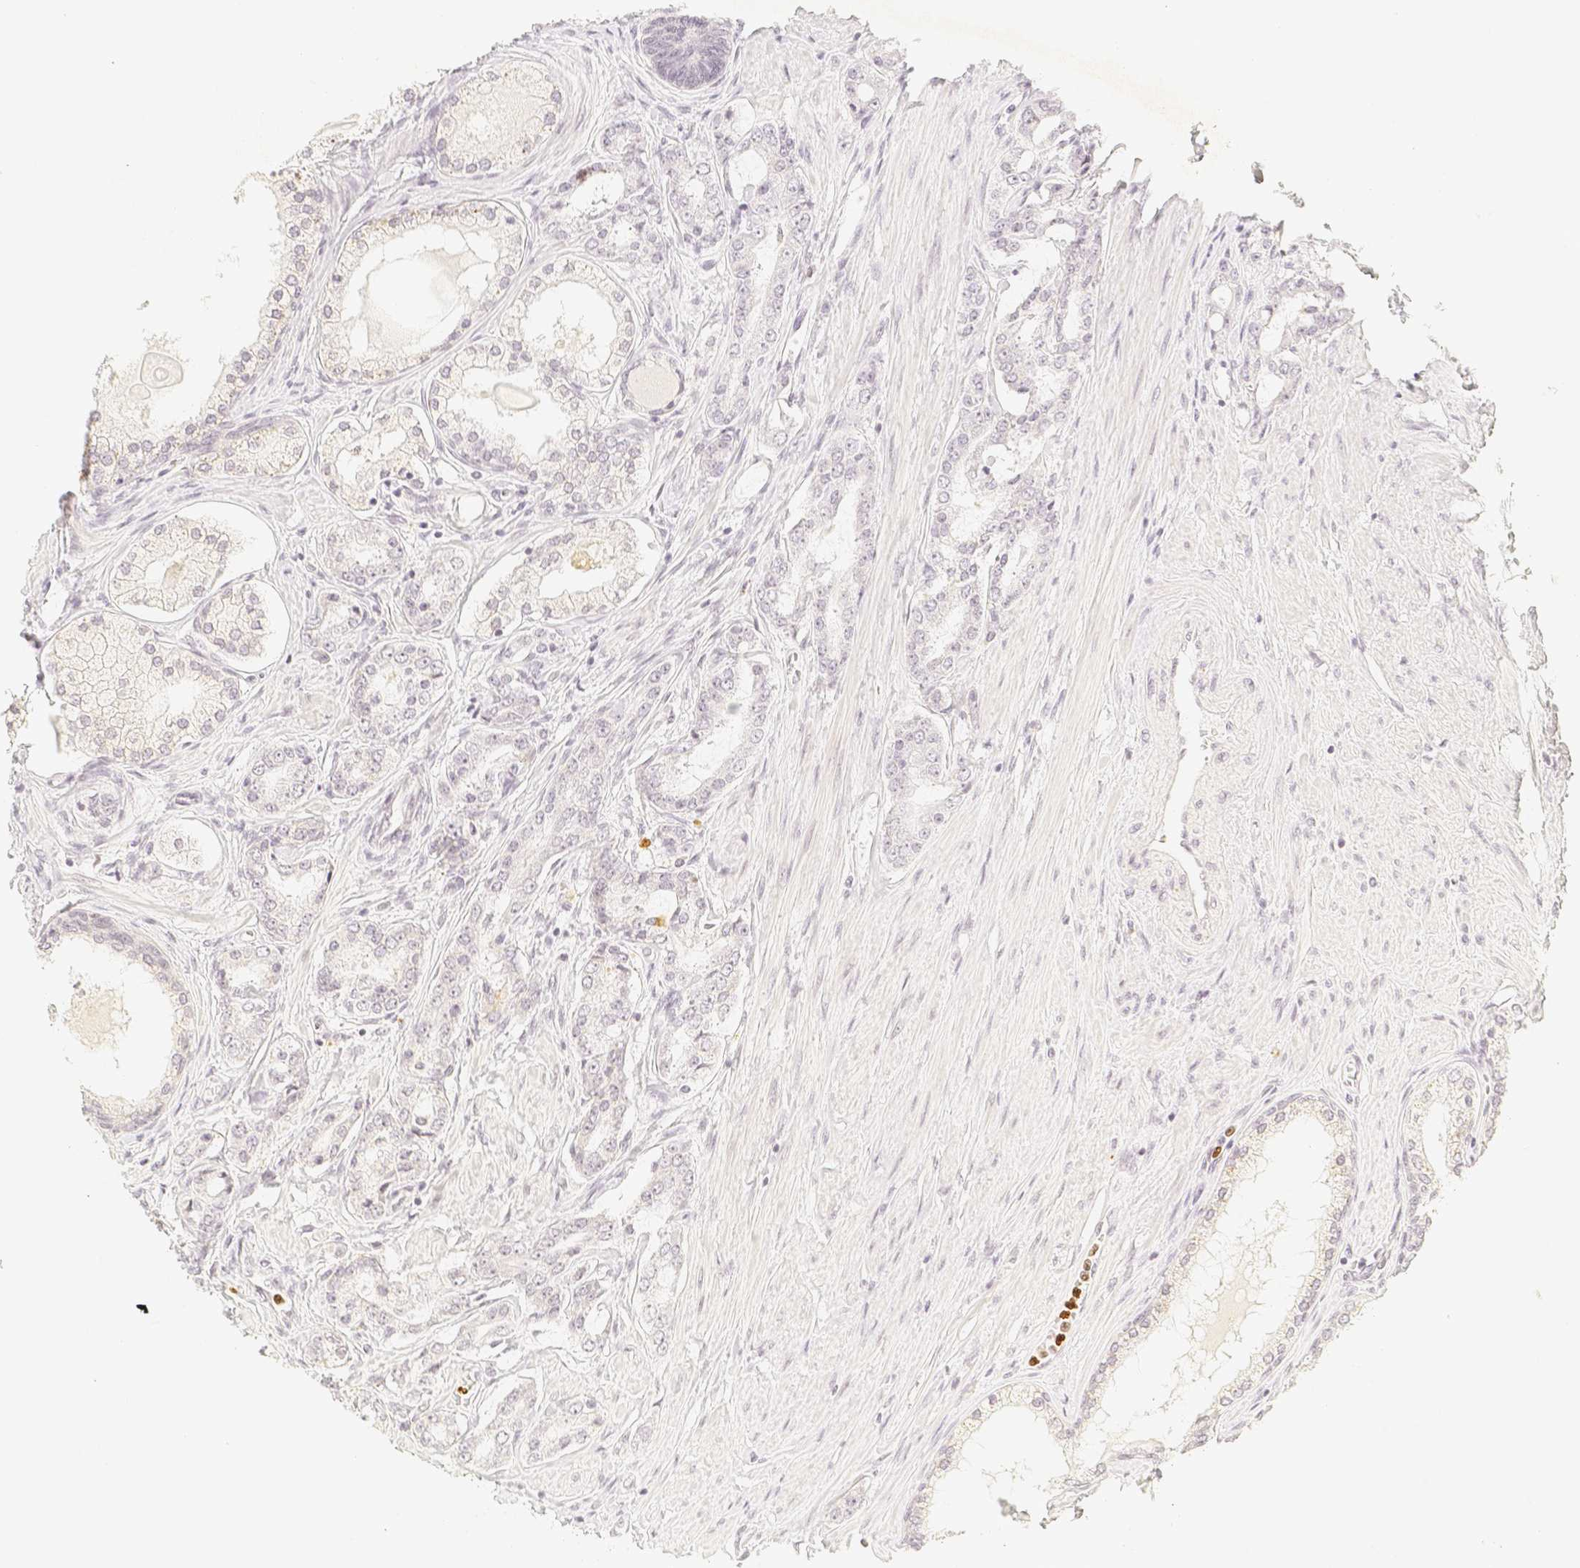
{"staining": {"intensity": "negative", "quantity": "none", "location": "none"}, "tissue": "prostate cancer", "cell_type": "Tumor cells", "image_type": "cancer", "snomed": [{"axis": "morphology", "description": "Adenocarcinoma, Low grade"}, {"axis": "topography", "description": "Prostate"}], "caption": "IHC of prostate cancer (low-grade adenocarcinoma) exhibits no positivity in tumor cells. (Immunohistochemistry (ihc), brightfield microscopy, high magnification).", "gene": "PADI4", "patient": {"sex": "male", "age": 63}}